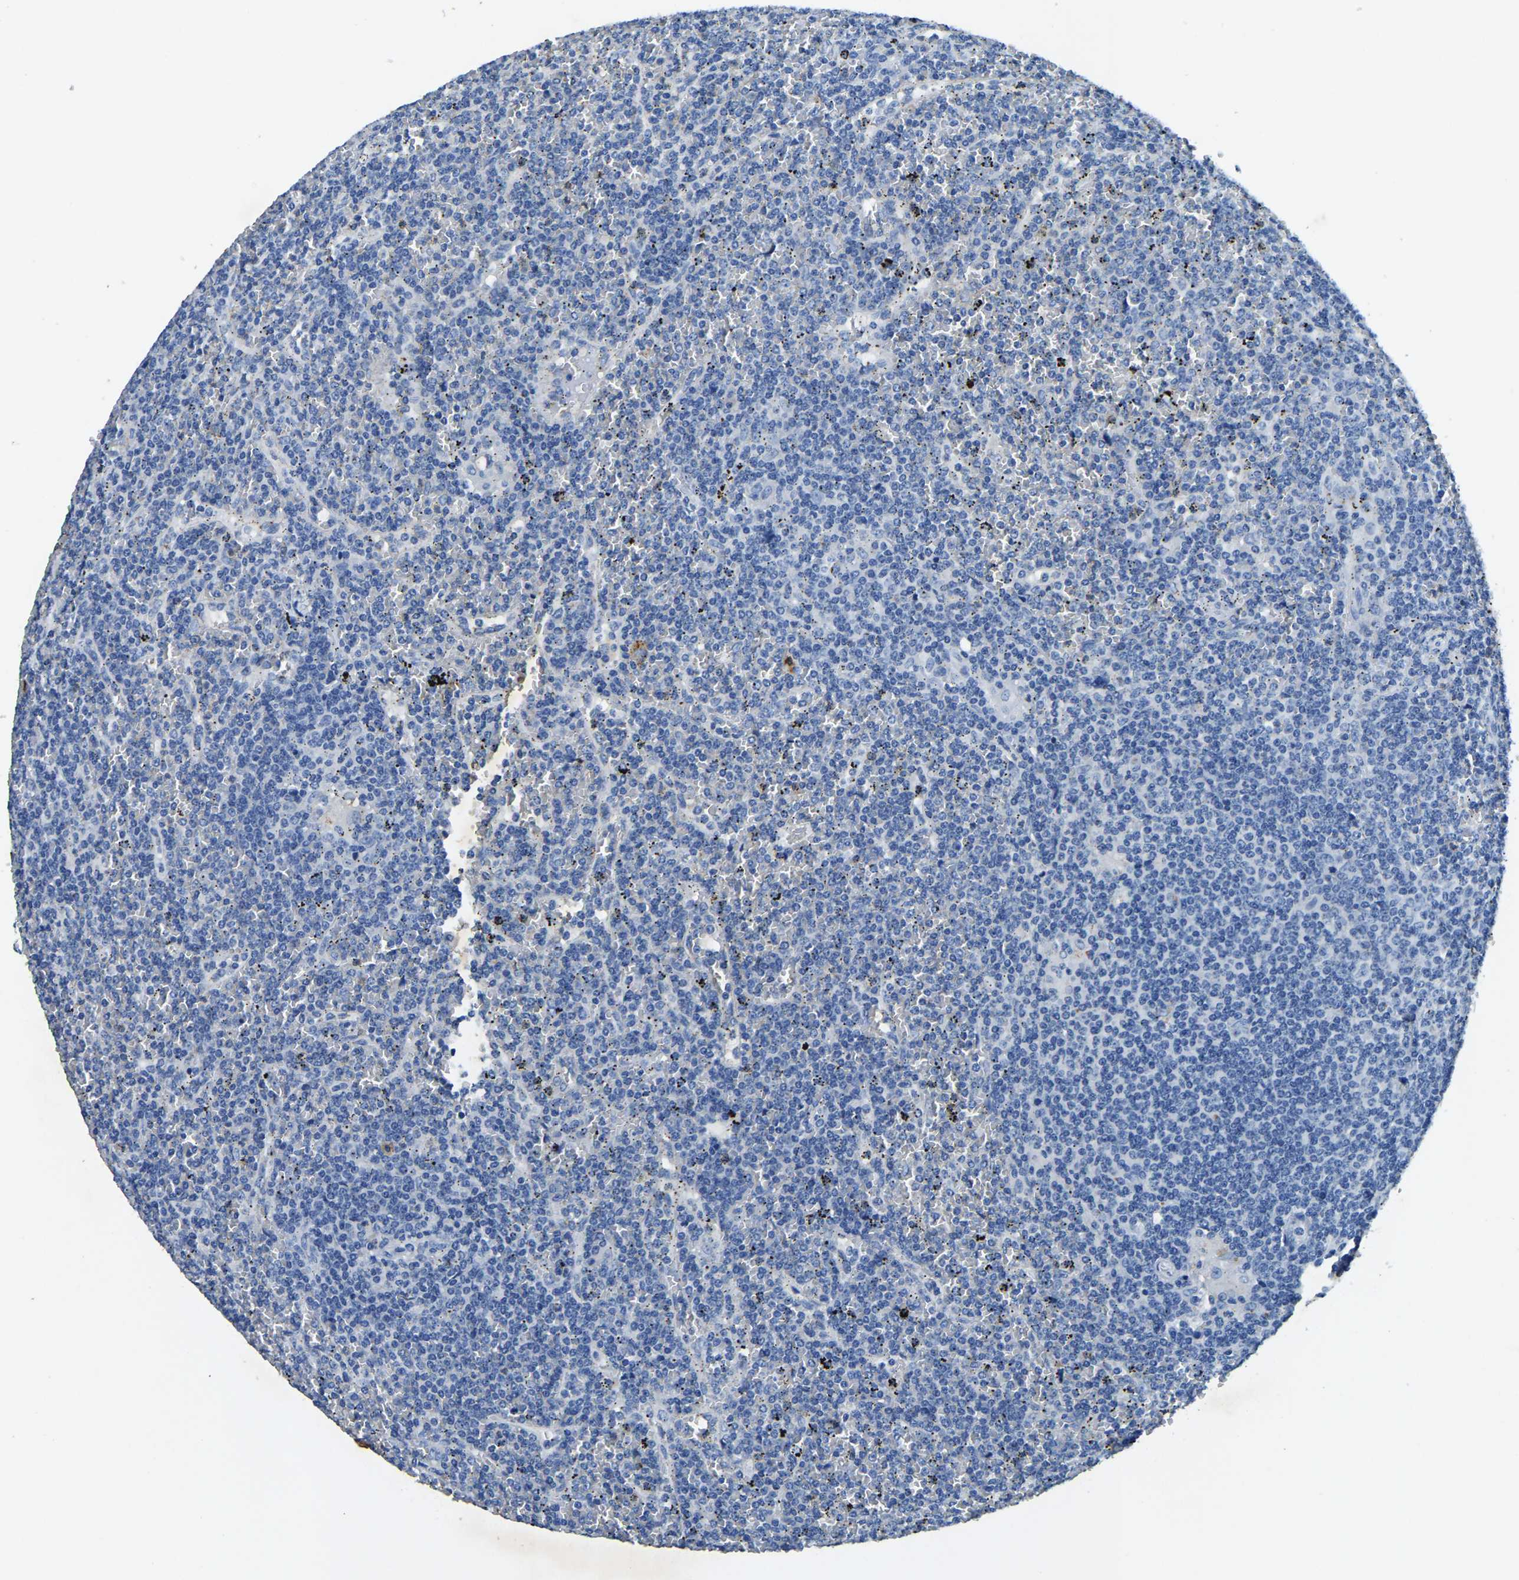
{"staining": {"intensity": "negative", "quantity": "none", "location": "none"}, "tissue": "lymphoma", "cell_type": "Tumor cells", "image_type": "cancer", "snomed": [{"axis": "morphology", "description": "Malignant lymphoma, non-Hodgkin's type, Low grade"}, {"axis": "topography", "description": "Spleen"}], "caption": "Tumor cells show no significant expression in malignant lymphoma, non-Hodgkin's type (low-grade). (Immunohistochemistry, brightfield microscopy, high magnification).", "gene": "UBN2", "patient": {"sex": "female", "age": 19}}